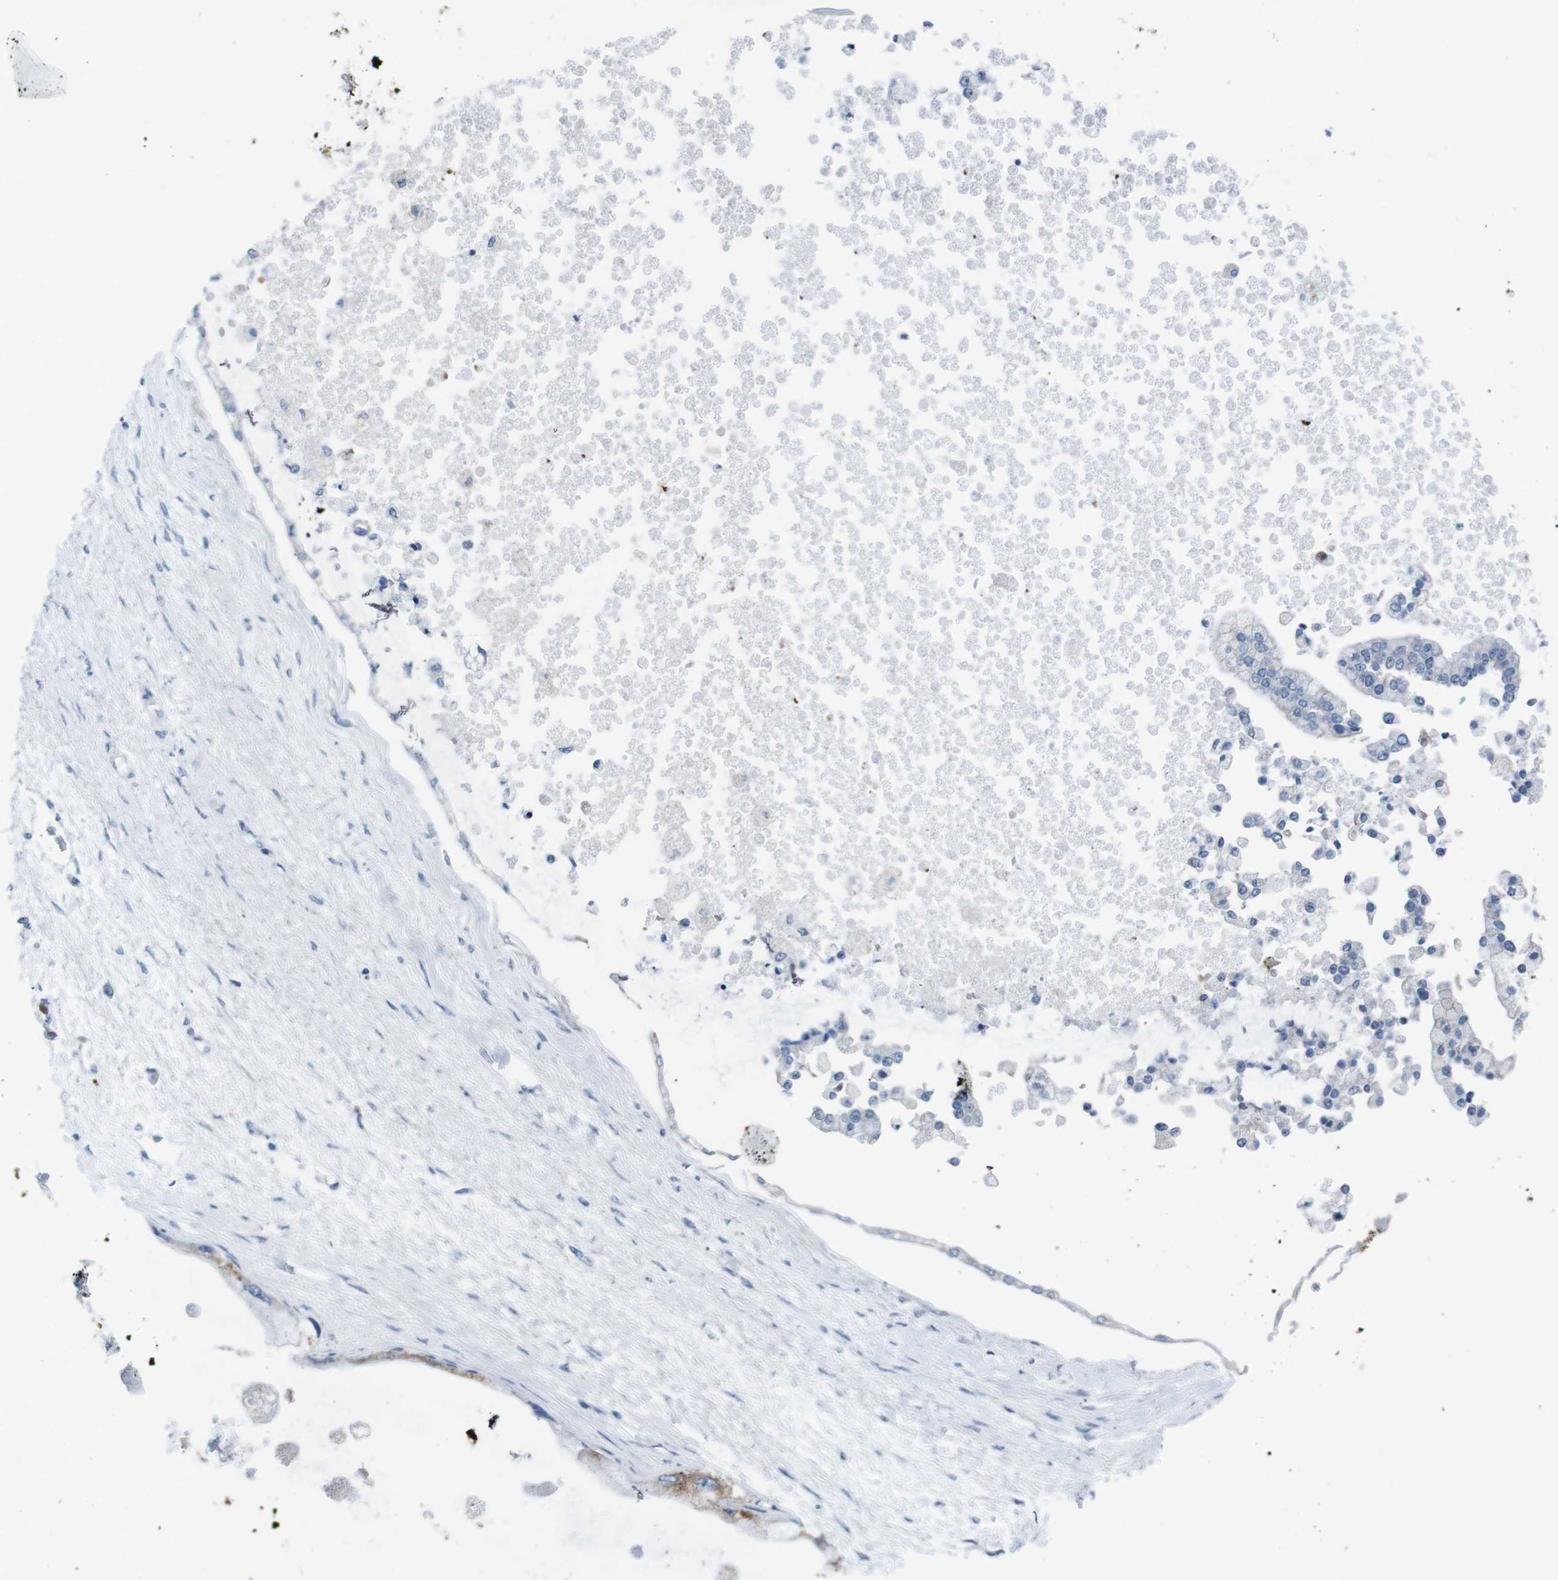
{"staining": {"intensity": "moderate", "quantity": "25%-75%", "location": "cytoplasmic/membranous"}, "tissue": "liver cancer", "cell_type": "Tumor cells", "image_type": "cancer", "snomed": [{"axis": "morphology", "description": "Cholangiocarcinoma"}, {"axis": "topography", "description": "Liver"}], "caption": "Immunohistochemical staining of human liver cancer (cholangiocarcinoma) demonstrates medium levels of moderate cytoplasmic/membranous protein expression in approximately 25%-75% of tumor cells. The staining was performed using DAB to visualize the protein expression in brown, while the nuclei were stained in blue with hematoxylin (Magnification: 20x).", "gene": "ST6GAL1", "patient": {"sex": "male", "age": 50}}